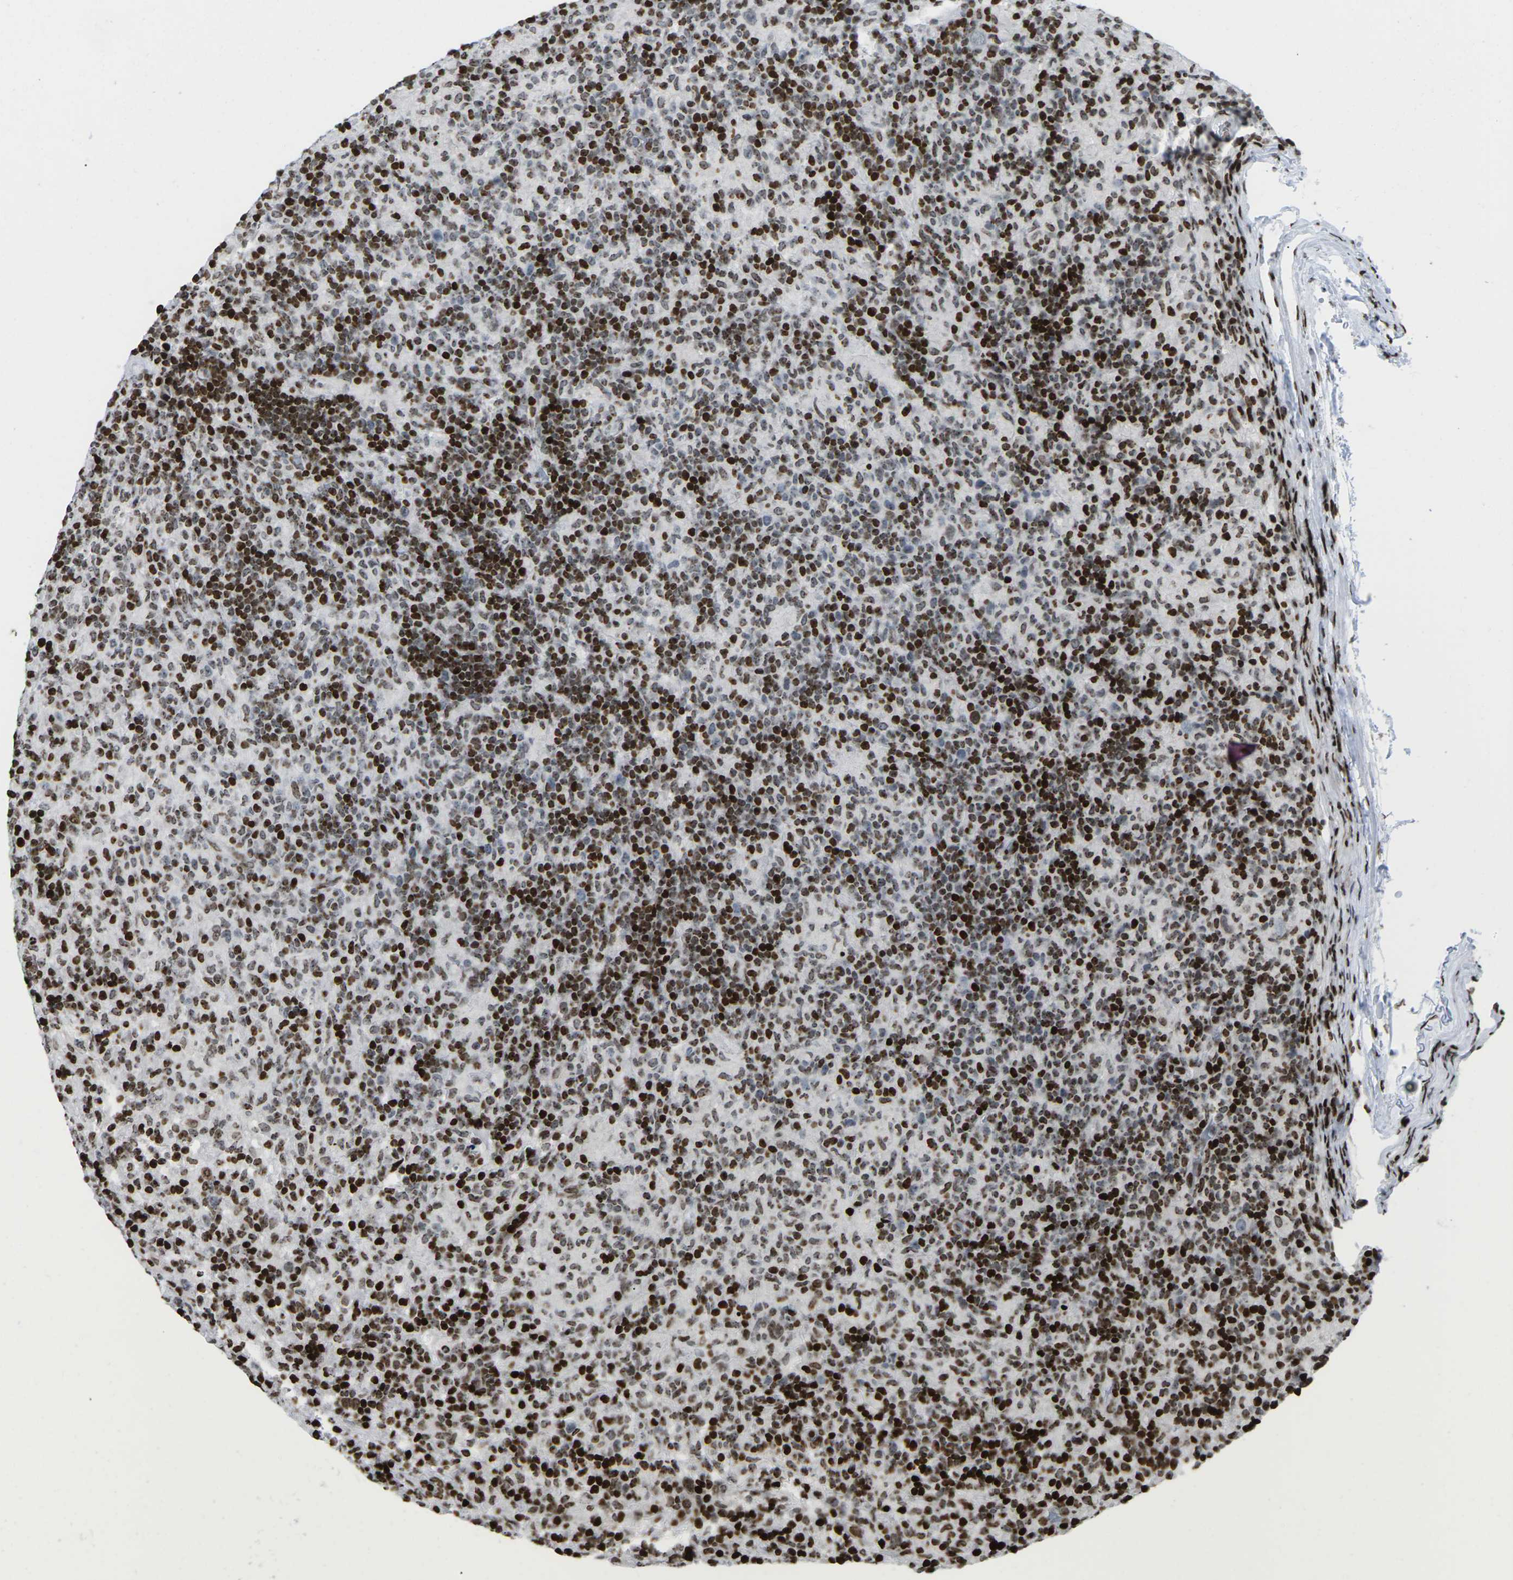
{"staining": {"intensity": "moderate", "quantity": ">75%", "location": "nuclear"}, "tissue": "lymphoma", "cell_type": "Tumor cells", "image_type": "cancer", "snomed": [{"axis": "morphology", "description": "Hodgkin's disease, NOS"}, {"axis": "topography", "description": "Lymph node"}], "caption": "Moderate nuclear expression for a protein is seen in about >75% of tumor cells of lymphoma using IHC.", "gene": "H1-4", "patient": {"sex": "male", "age": 70}}